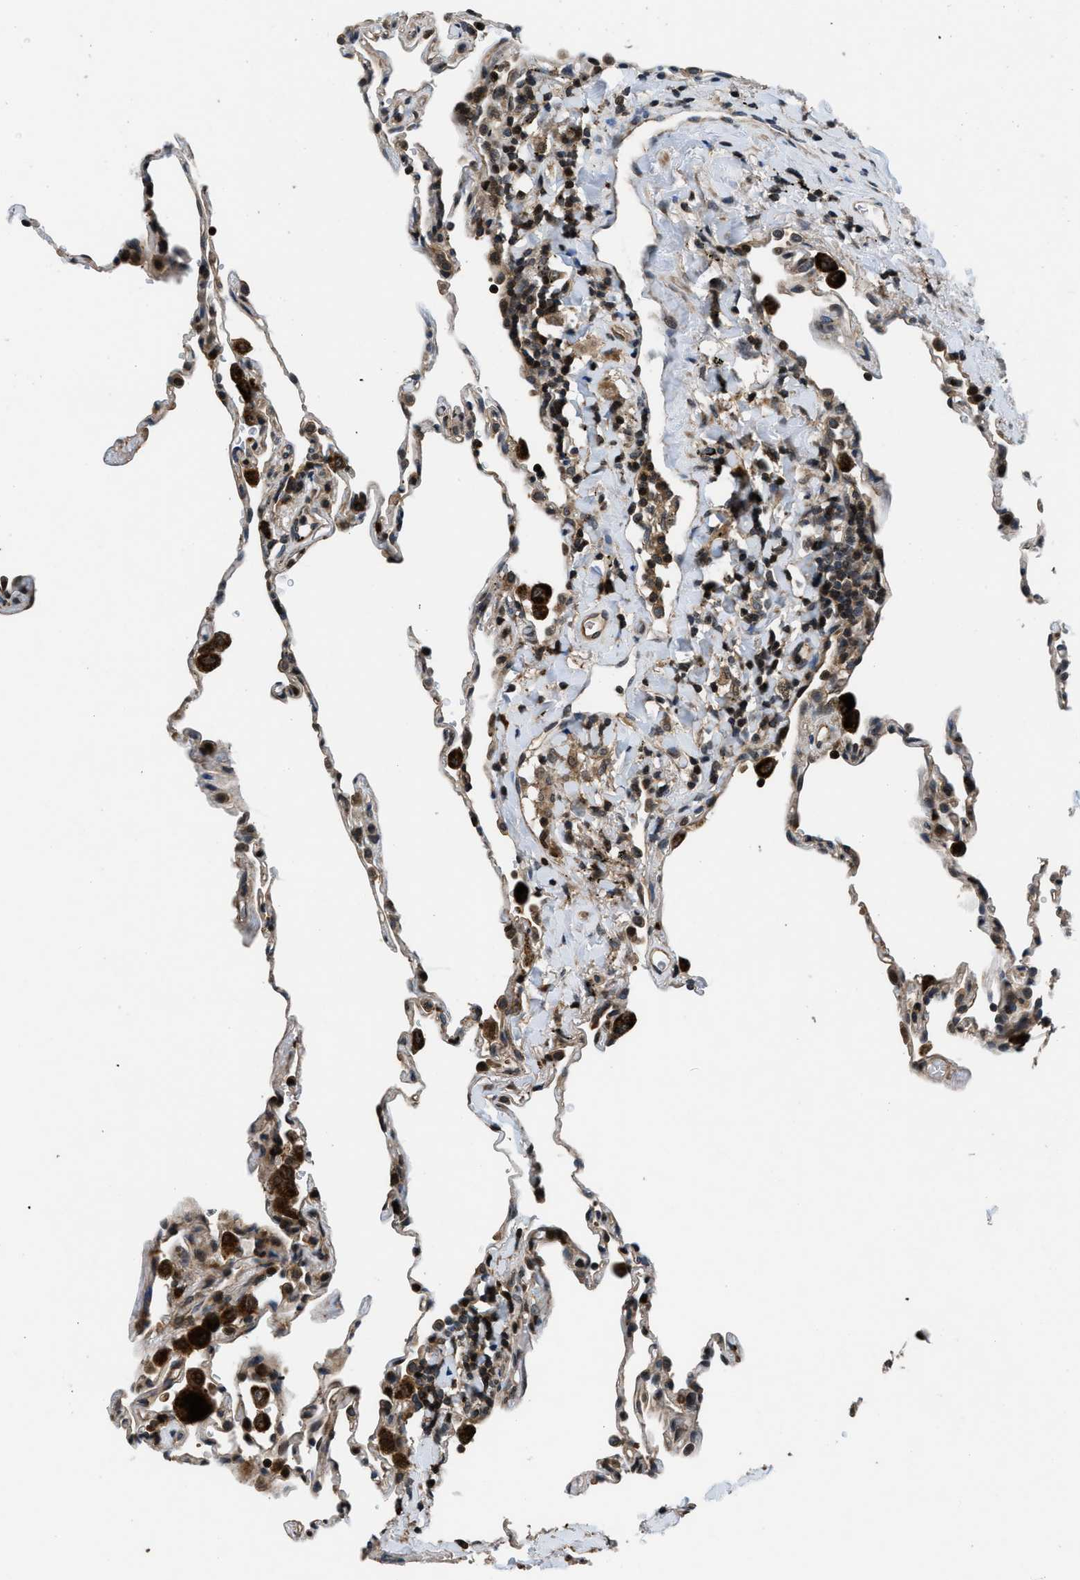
{"staining": {"intensity": "weak", "quantity": "25%-75%", "location": "cytoplasmic/membranous"}, "tissue": "lung", "cell_type": "Alveolar cells", "image_type": "normal", "snomed": [{"axis": "morphology", "description": "Normal tissue, NOS"}, {"axis": "topography", "description": "Lung"}], "caption": "Immunohistochemical staining of unremarkable human lung displays weak cytoplasmic/membranous protein expression in approximately 25%-75% of alveolar cells.", "gene": "CTBS", "patient": {"sex": "male", "age": 59}}